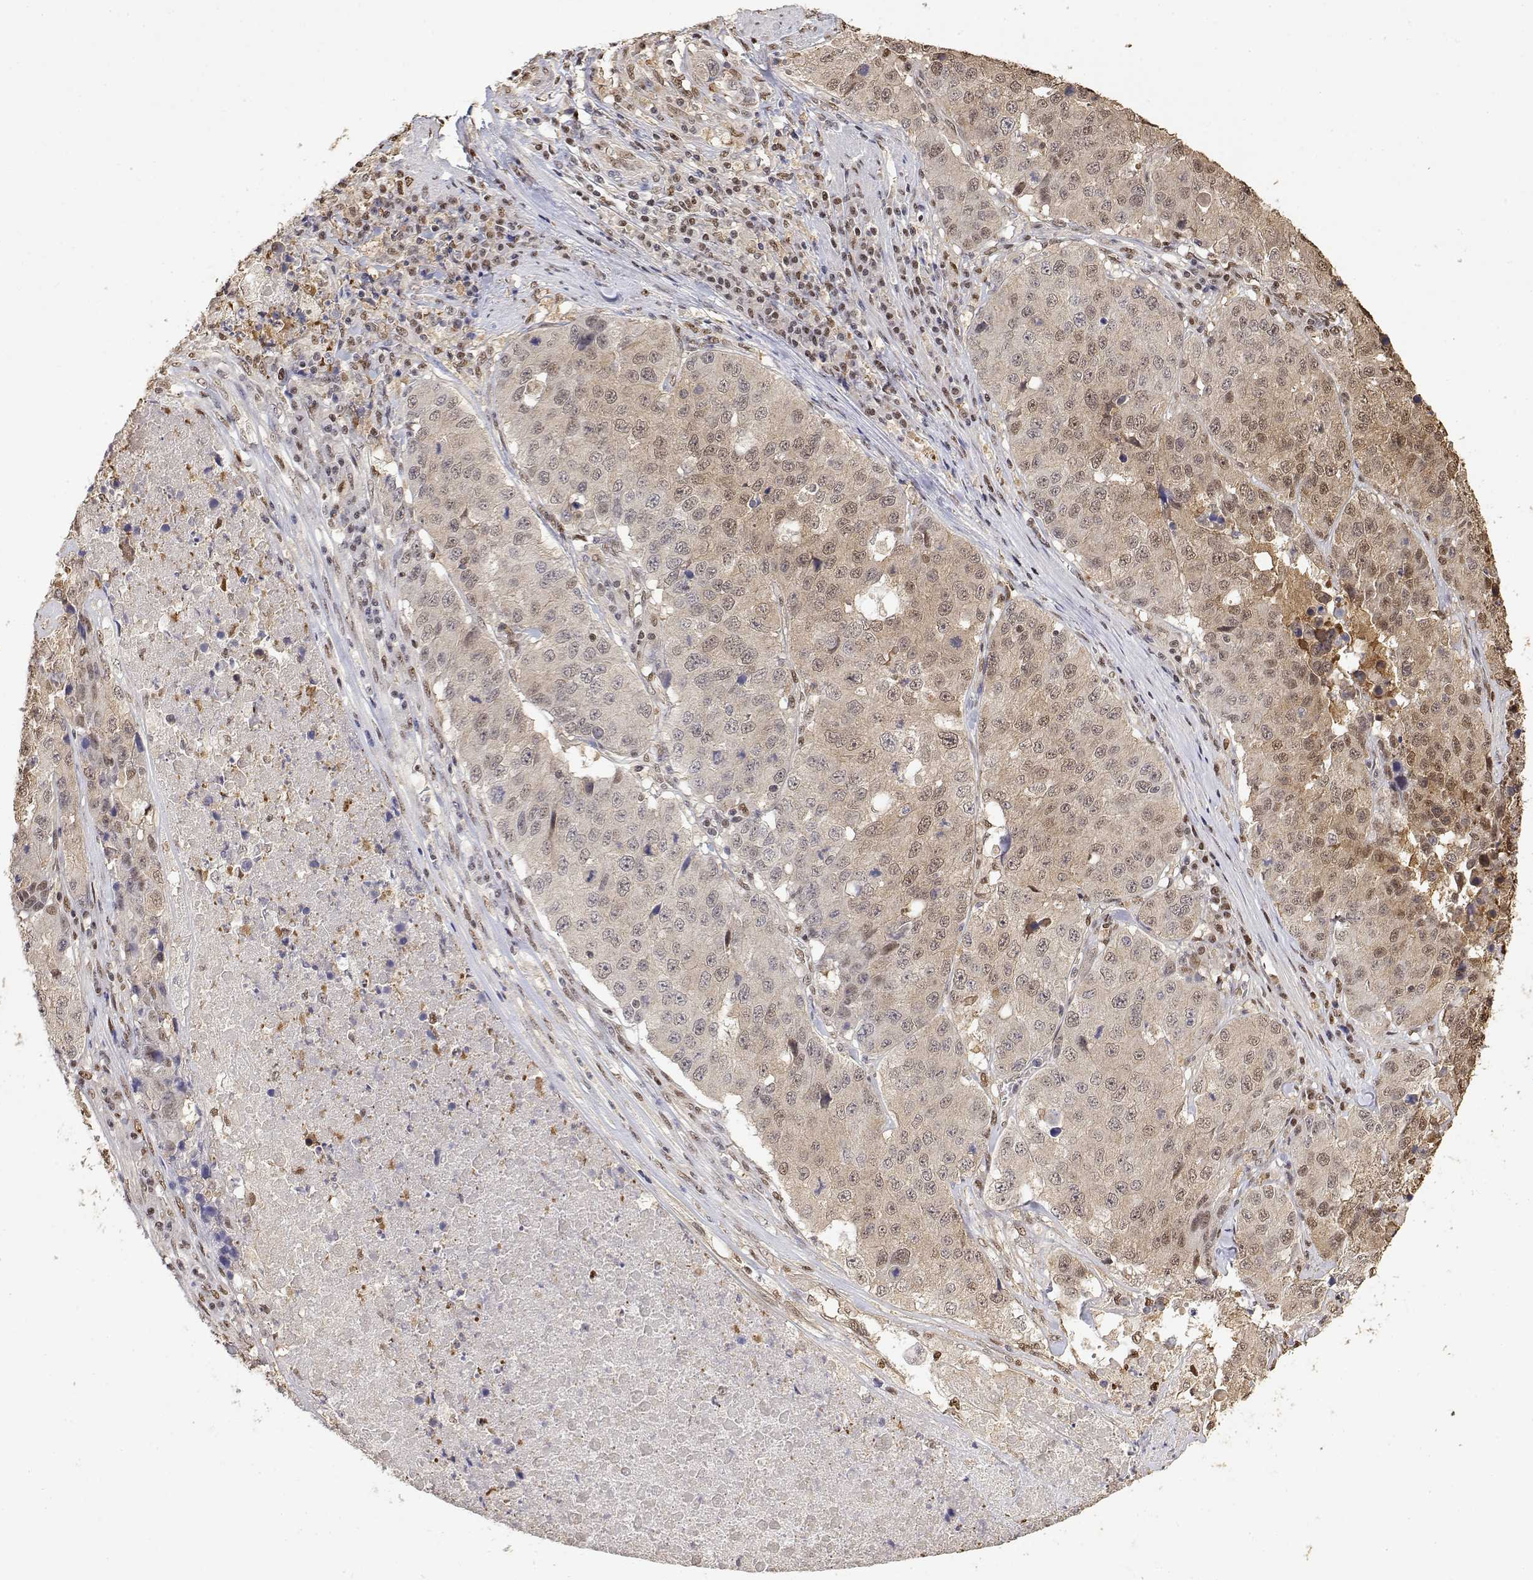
{"staining": {"intensity": "weak", "quantity": "25%-75%", "location": "nuclear"}, "tissue": "stomach cancer", "cell_type": "Tumor cells", "image_type": "cancer", "snomed": [{"axis": "morphology", "description": "Adenocarcinoma, NOS"}, {"axis": "topography", "description": "Stomach"}], "caption": "Stomach adenocarcinoma stained with DAB immunohistochemistry (IHC) displays low levels of weak nuclear staining in approximately 25%-75% of tumor cells. The staining was performed using DAB (3,3'-diaminobenzidine), with brown indicating positive protein expression. Nuclei are stained blue with hematoxylin.", "gene": "TPI1", "patient": {"sex": "male", "age": 71}}